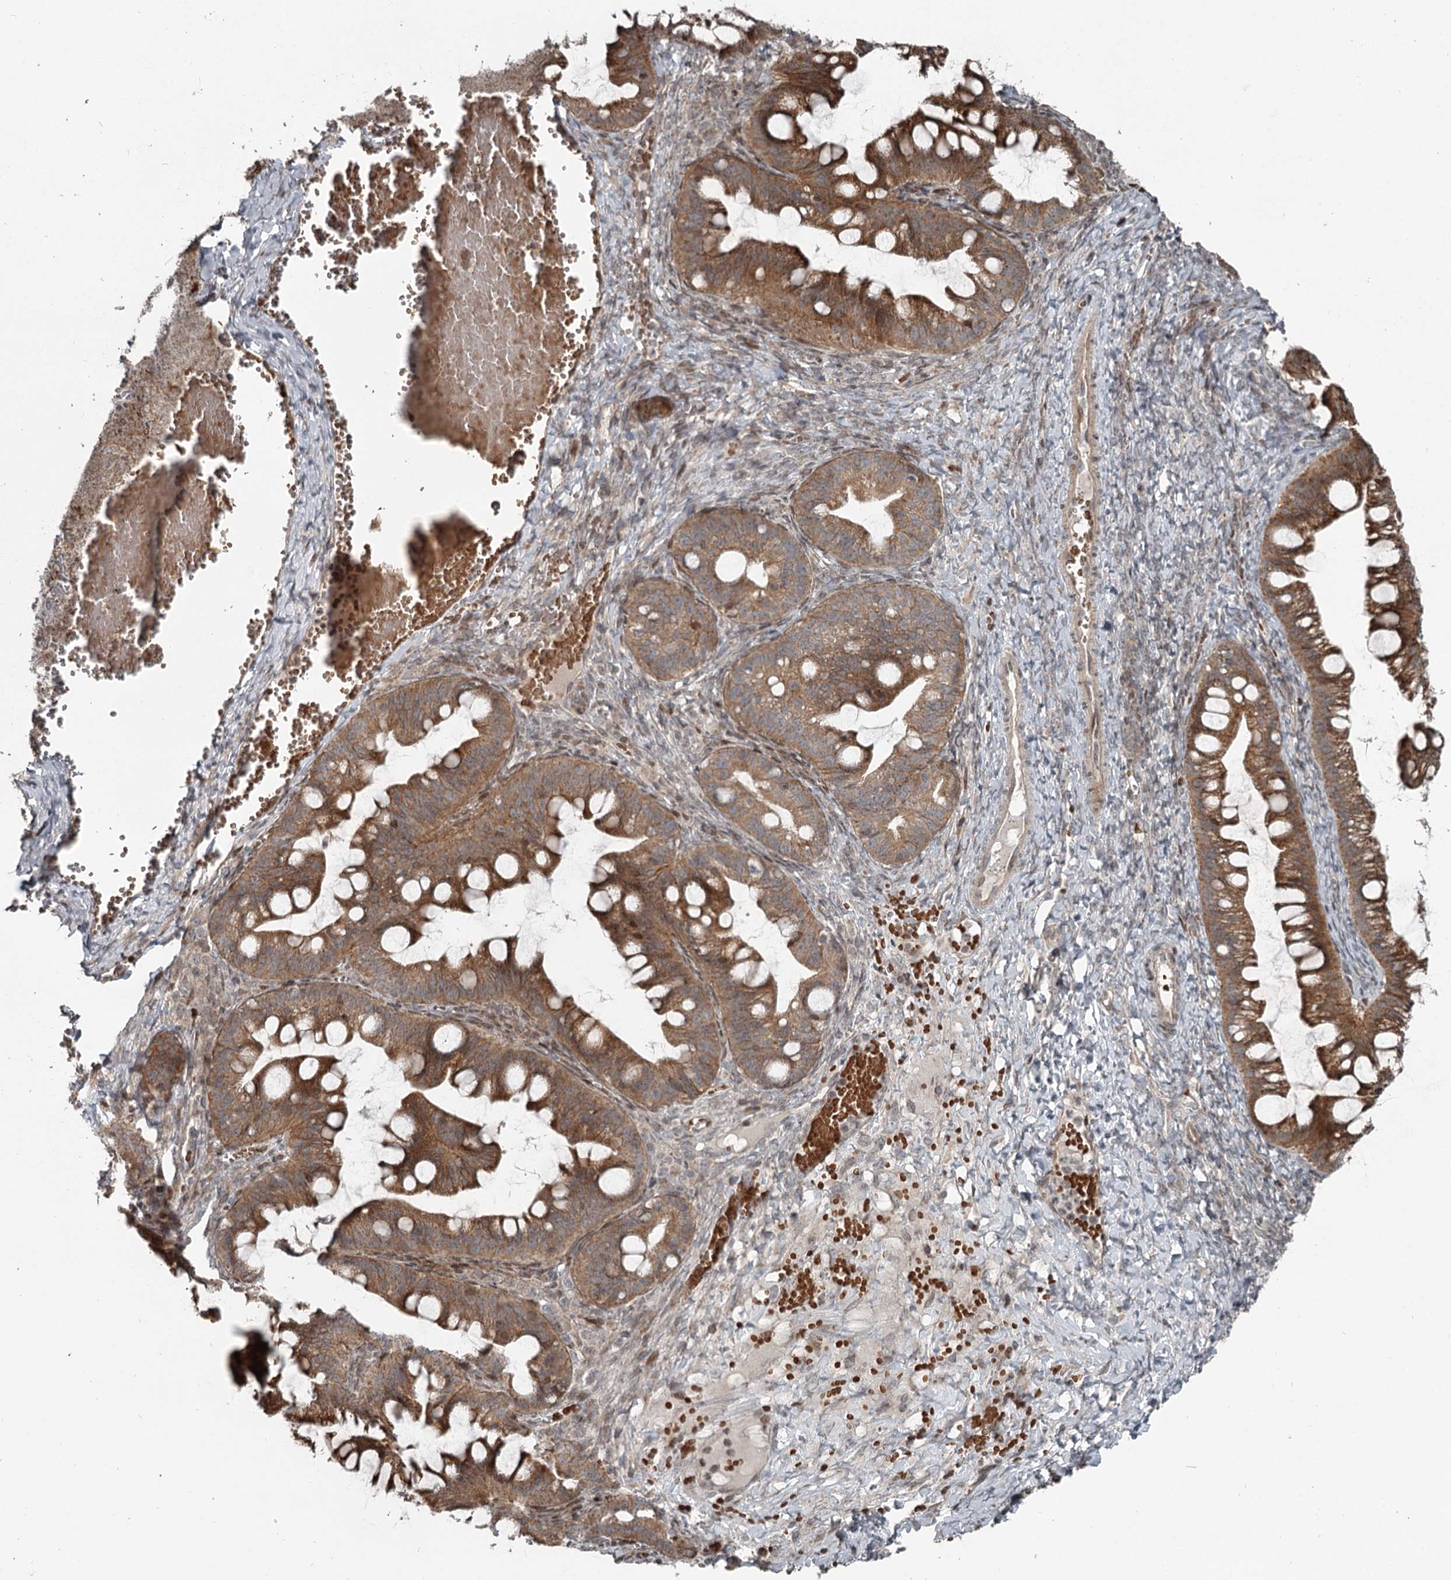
{"staining": {"intensity": "strong", "quantity": ">75%", "location": "cytoplasmic/membranous"}, "tissue": "ovarian cancer", "cell_type": "Tumor cells", "image_type": "cancer", "snomed": [{"axis": "morphology", "description": "Cystadenocarcinoma, mucinous, NOS"}, {"axis": "topography", "description": "Ovary"}], "caption": "Ovarian mucinous cystadenocarcinoma stained with DAB (3,3'-diaminobenzidine) IHC demonstrates high levels of strong cytoplasmic/membranous positivity in about >75% of tumor cells.", "gene": "RASSF8", "patient": {"sex": "female", "age": 73}}